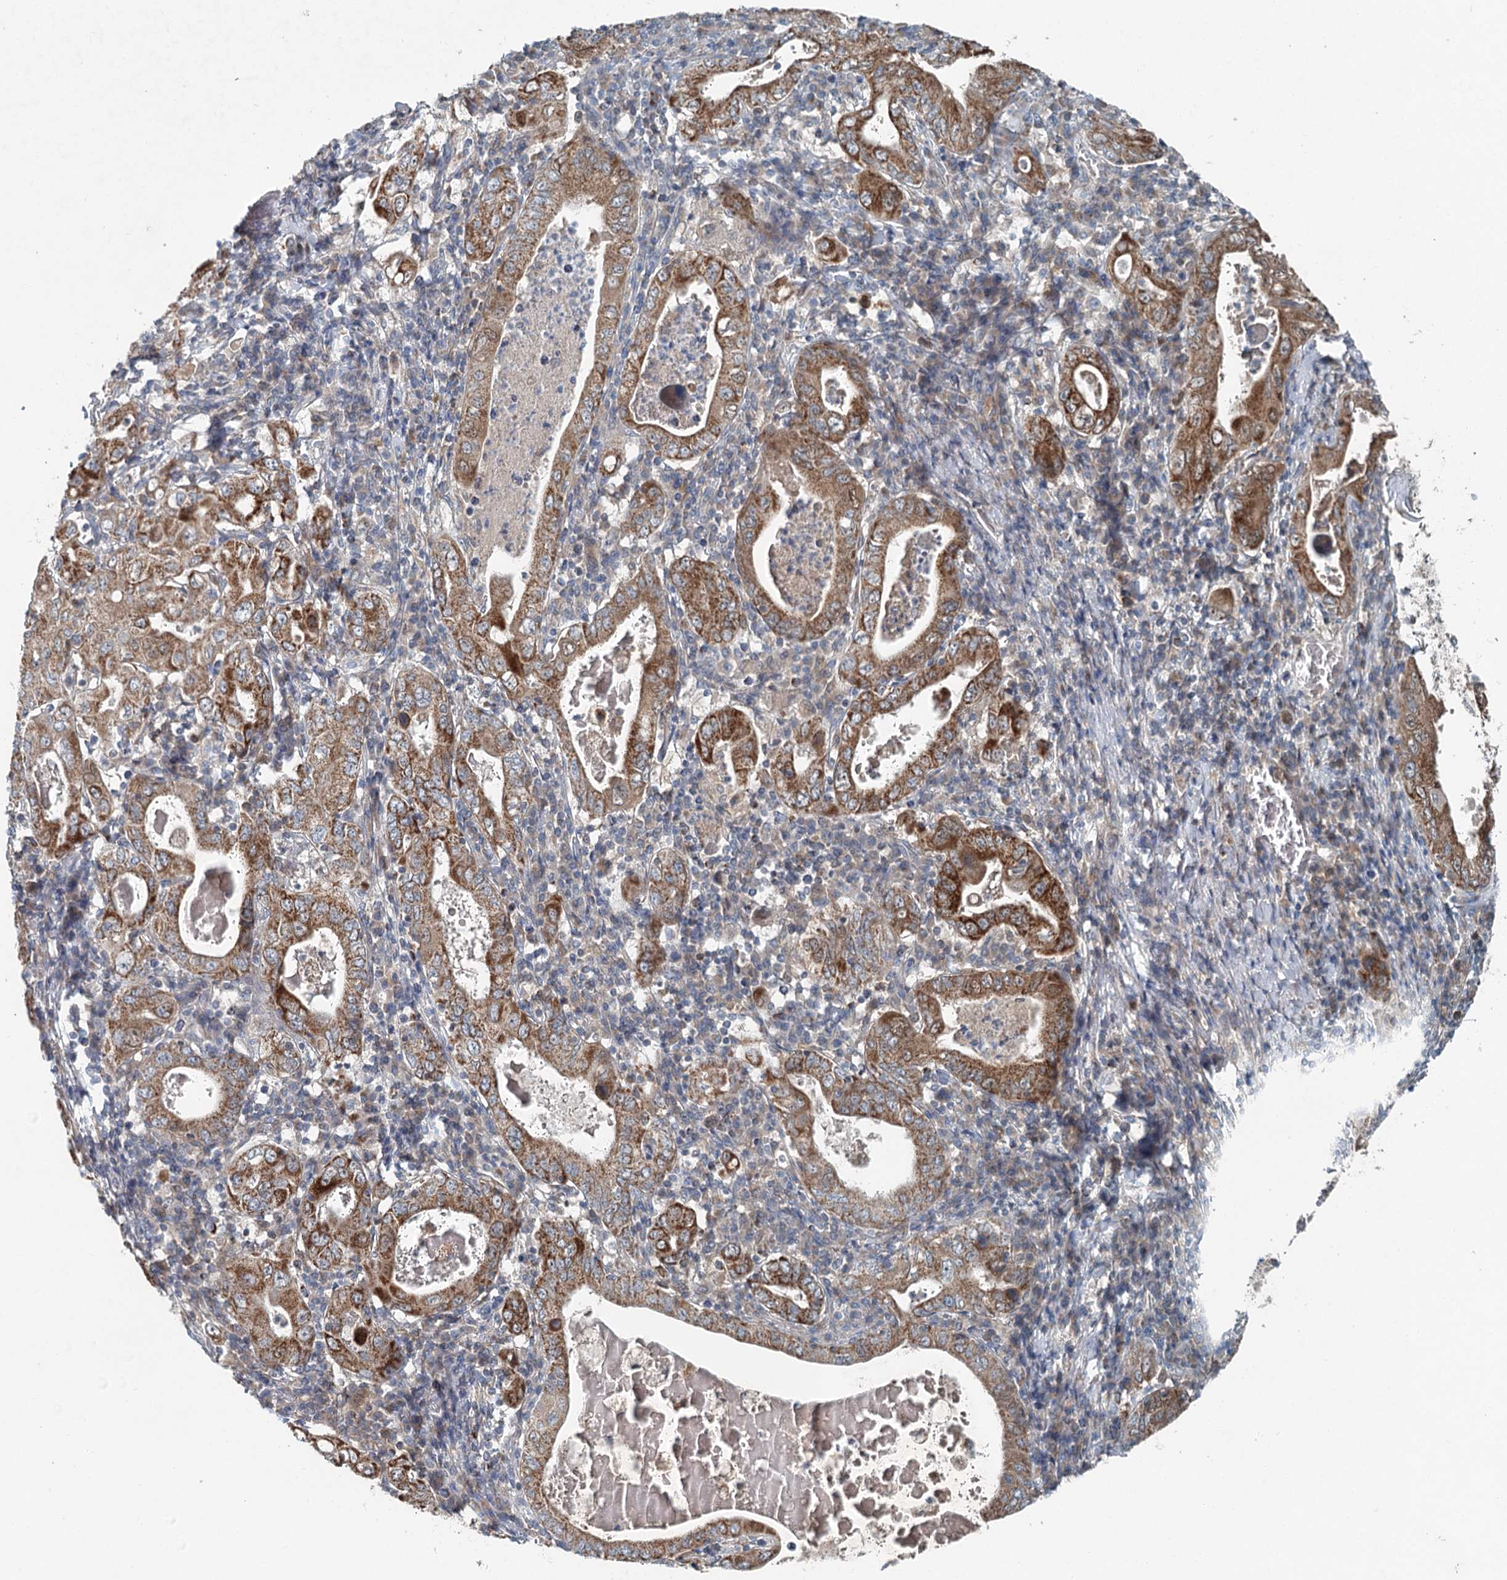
{"staining": {"intensity": "moderate", "quantity": ">75%", "location": "cytoplasmic/membranous"}, "tissue": "stomach cancer", "cell_type": "Tumor cells", "image_type": "cancer", "snomed": [{"axis": "morphology", "description": "Normal tissue, NOS"}, {"axis": "morphology", "description": "Adenocarcinoma, NOS"}, {"axis": "topography", "description": "Esophagus"}, {"axis": "topography", "description": "Stomach, upper"}, {"axis": "topography", "description": "Peripheral nerve tissue"}], "caption": "Protein staining by immunohistochemistry (IHC) exhibits moderate cytoplasmic/membranous staining in approximately >75% of tumor cells in stomach cancer (adenocarcinoma). (DAB (3,3'-diaminobenzidine) IHC, brown staining for protein, blue staining for nuclei).", "gene": "CHCHD5", "patient": {"sex": "male", "age": 62}}